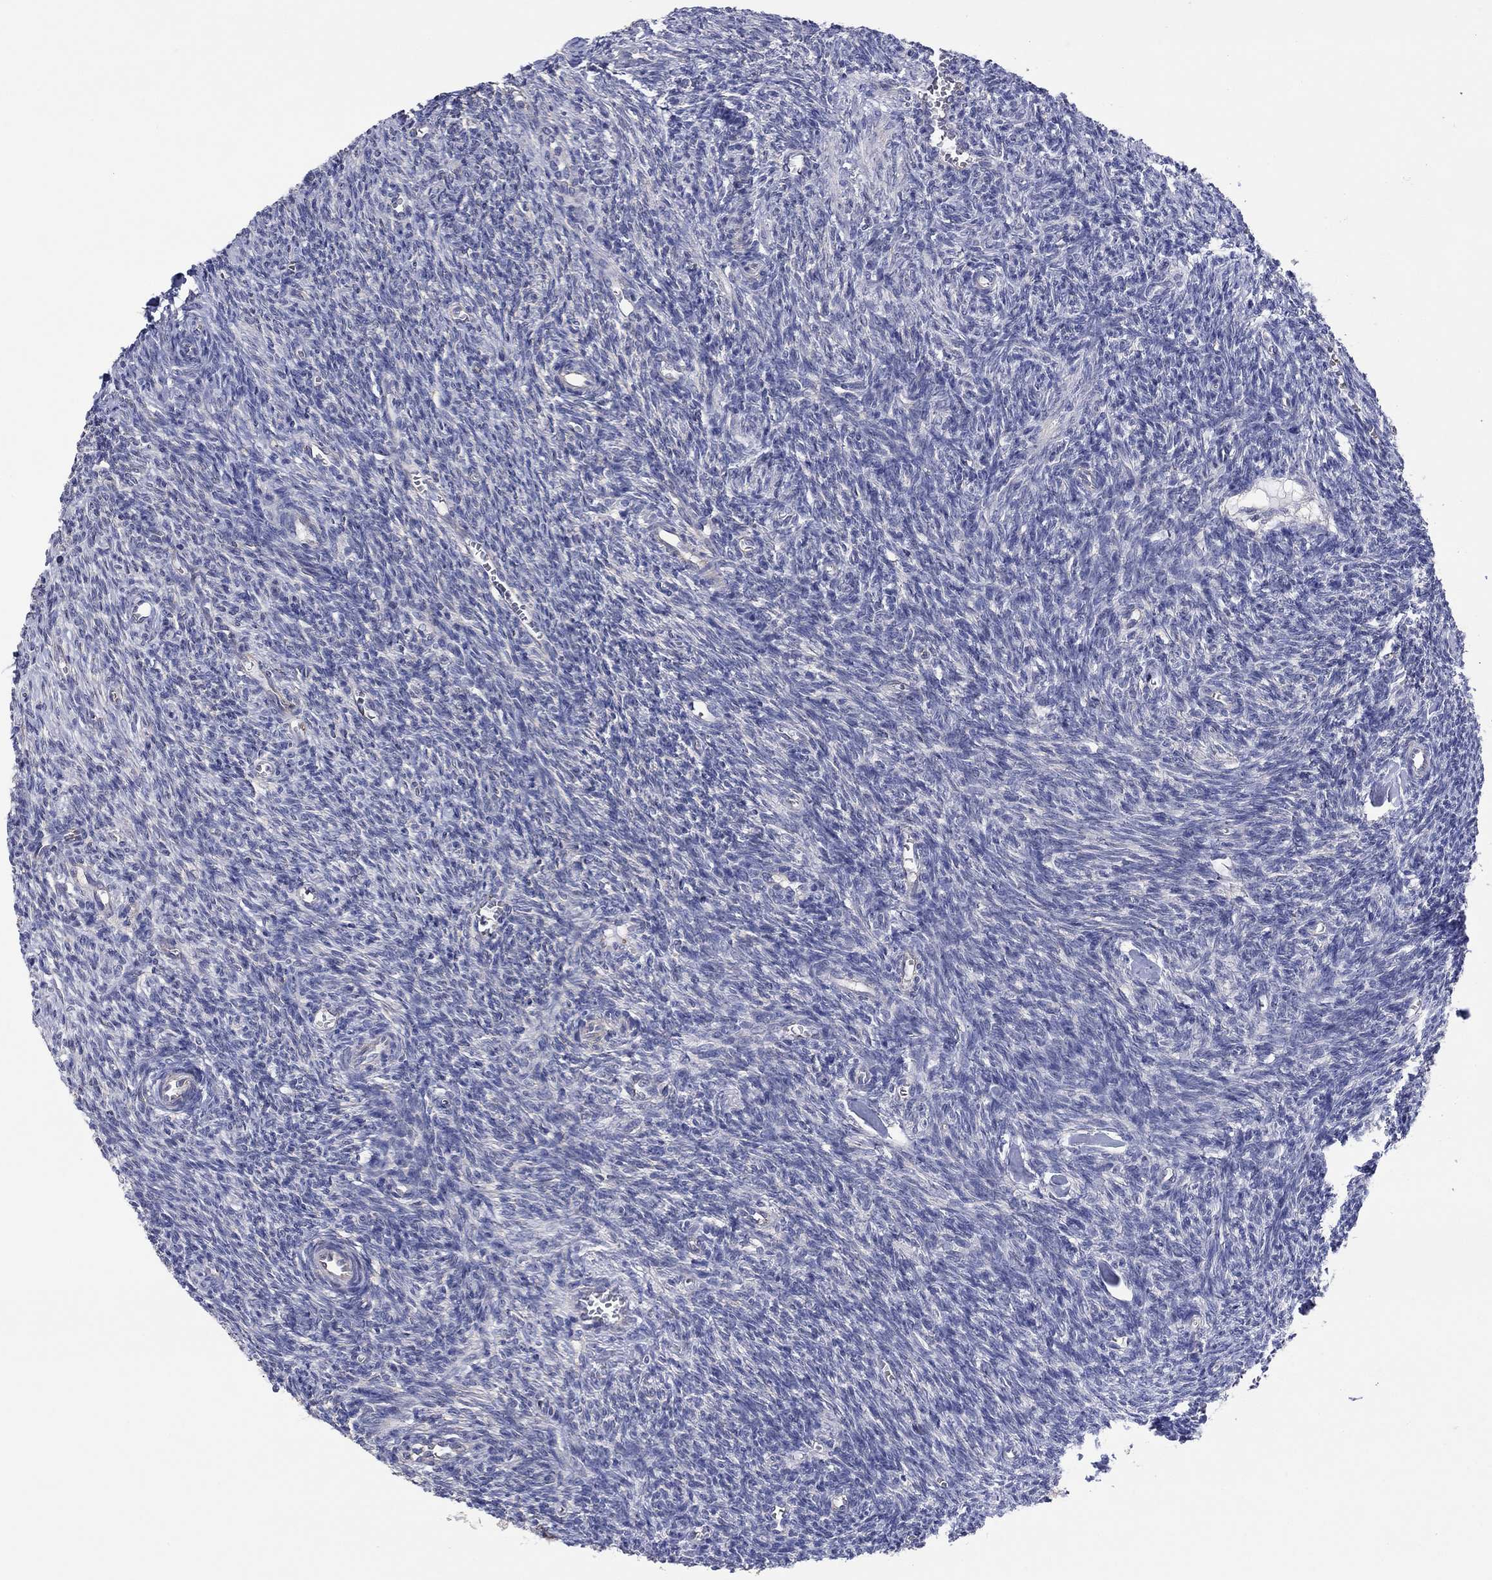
{"staining": {"intensity": "moderate", "quantity": "25%-75%", "location": "cytoplasmic/membranous"}, "tissue": "ovary", "cell_type": "Follicle cells", "image_type": "normal", "snomed": [{"axis": "morphology", "description": "Normal tissue, NOS"}, {"axis": "topography", "description": "Ovary"}], "caption": "A brown stain highlights moderate cytoplasmic/membranous staining of a protein in follicle cells of unremarkable ovary.", "gene": "TPRN", "patient": {"sex": "female", "age": 27}}